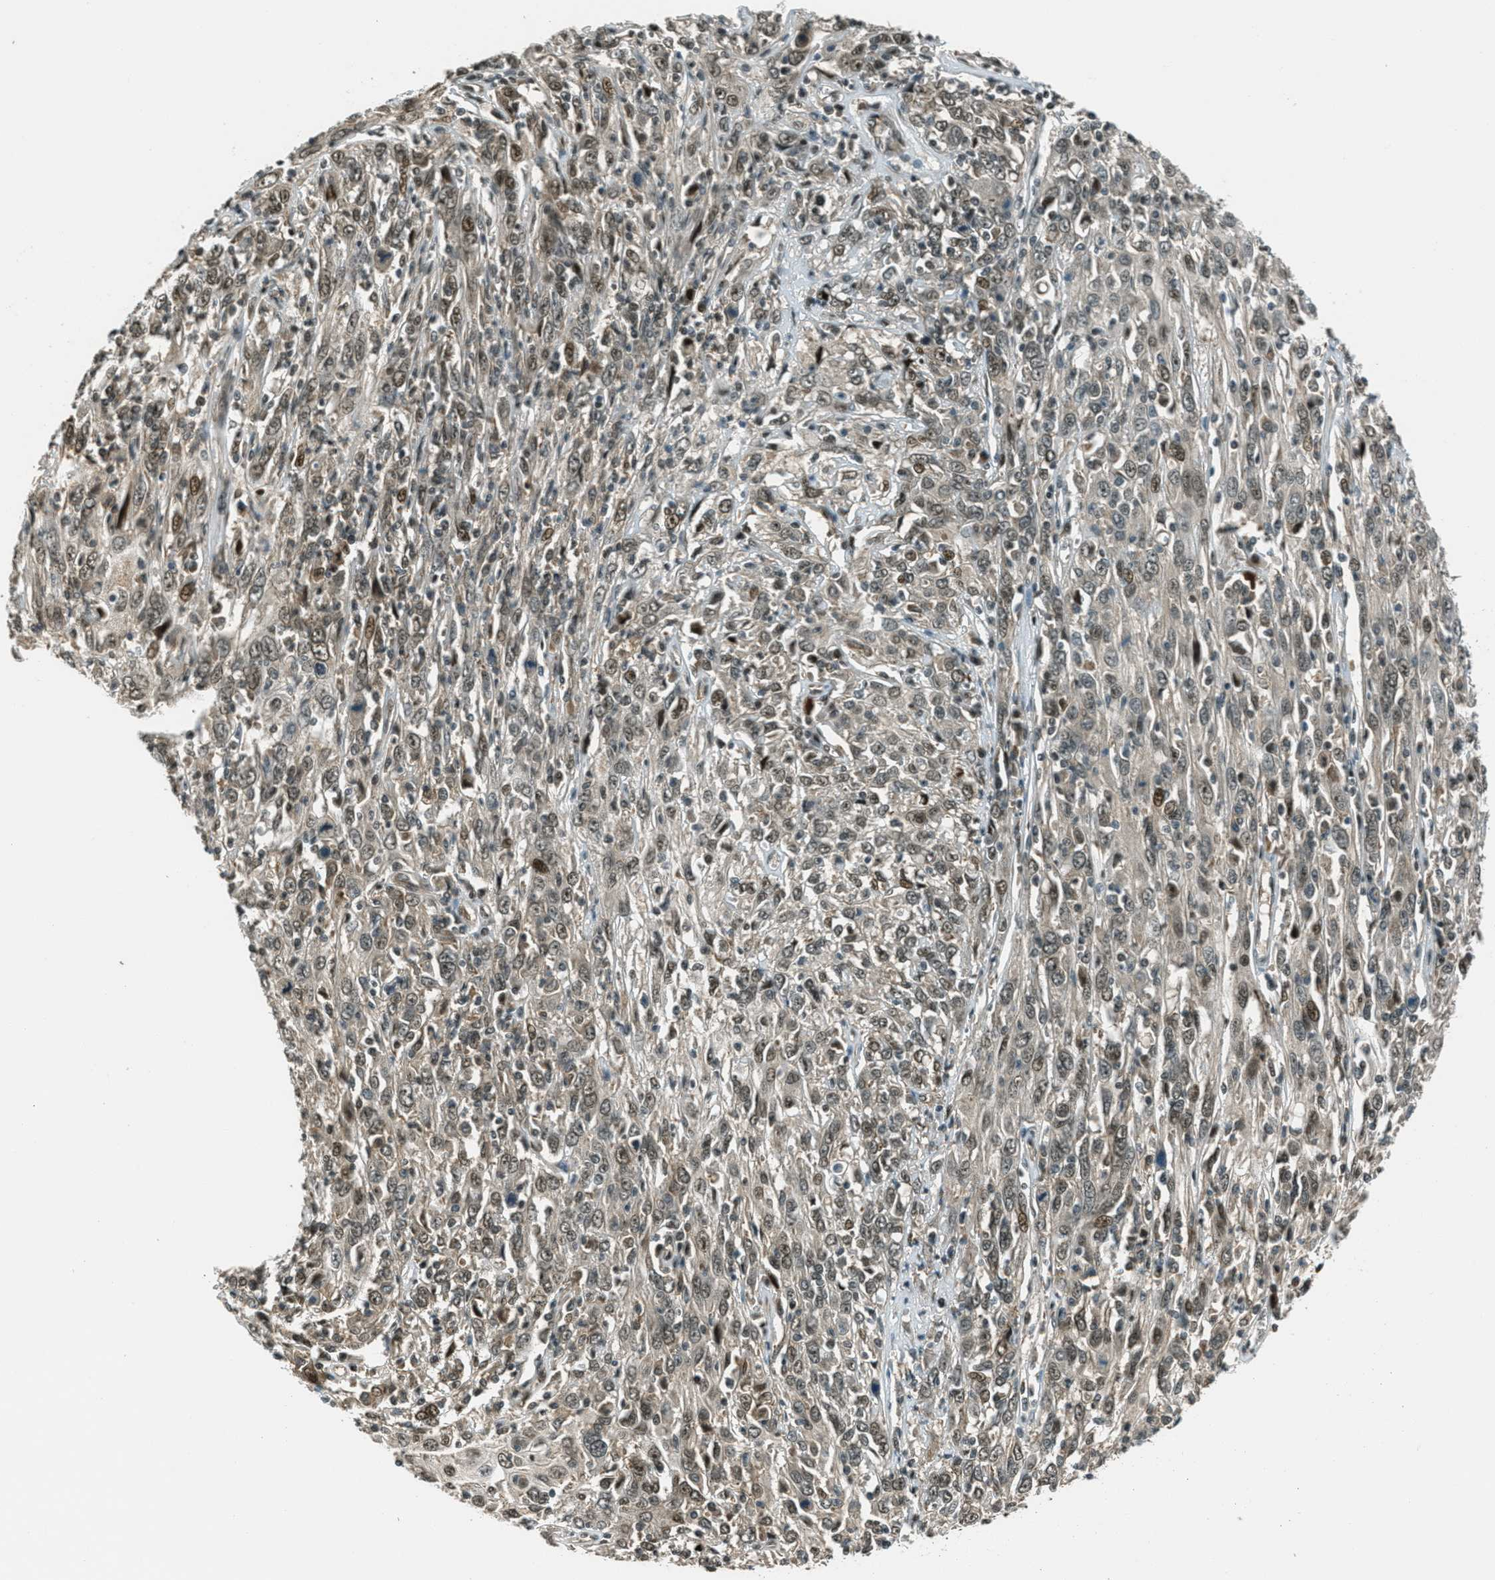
{"staining": {"intensity": "moderate", "quantity": ">75%", "location": "nuclear"}, "tissue": "cervical cancer", "cell_type": "Tumor cells", "image_type": "cancer", "snomed": [{"axis": "morphology", "description": "Squamous cell carcinoma, NOS"}, {"axis": "topography", "description": "Cervix"}], "caption": "Immunohistochemical staining of human cervical cancer (squamous cell carcinoma) reveals medium levels of moderate nuclear expression in about >75% of tumor cells. (DAB IHC, brown staining for protein, blue staining for nuclei).", "gene": "FOXM1", "patient": {"sex": "female", "age": 46}}